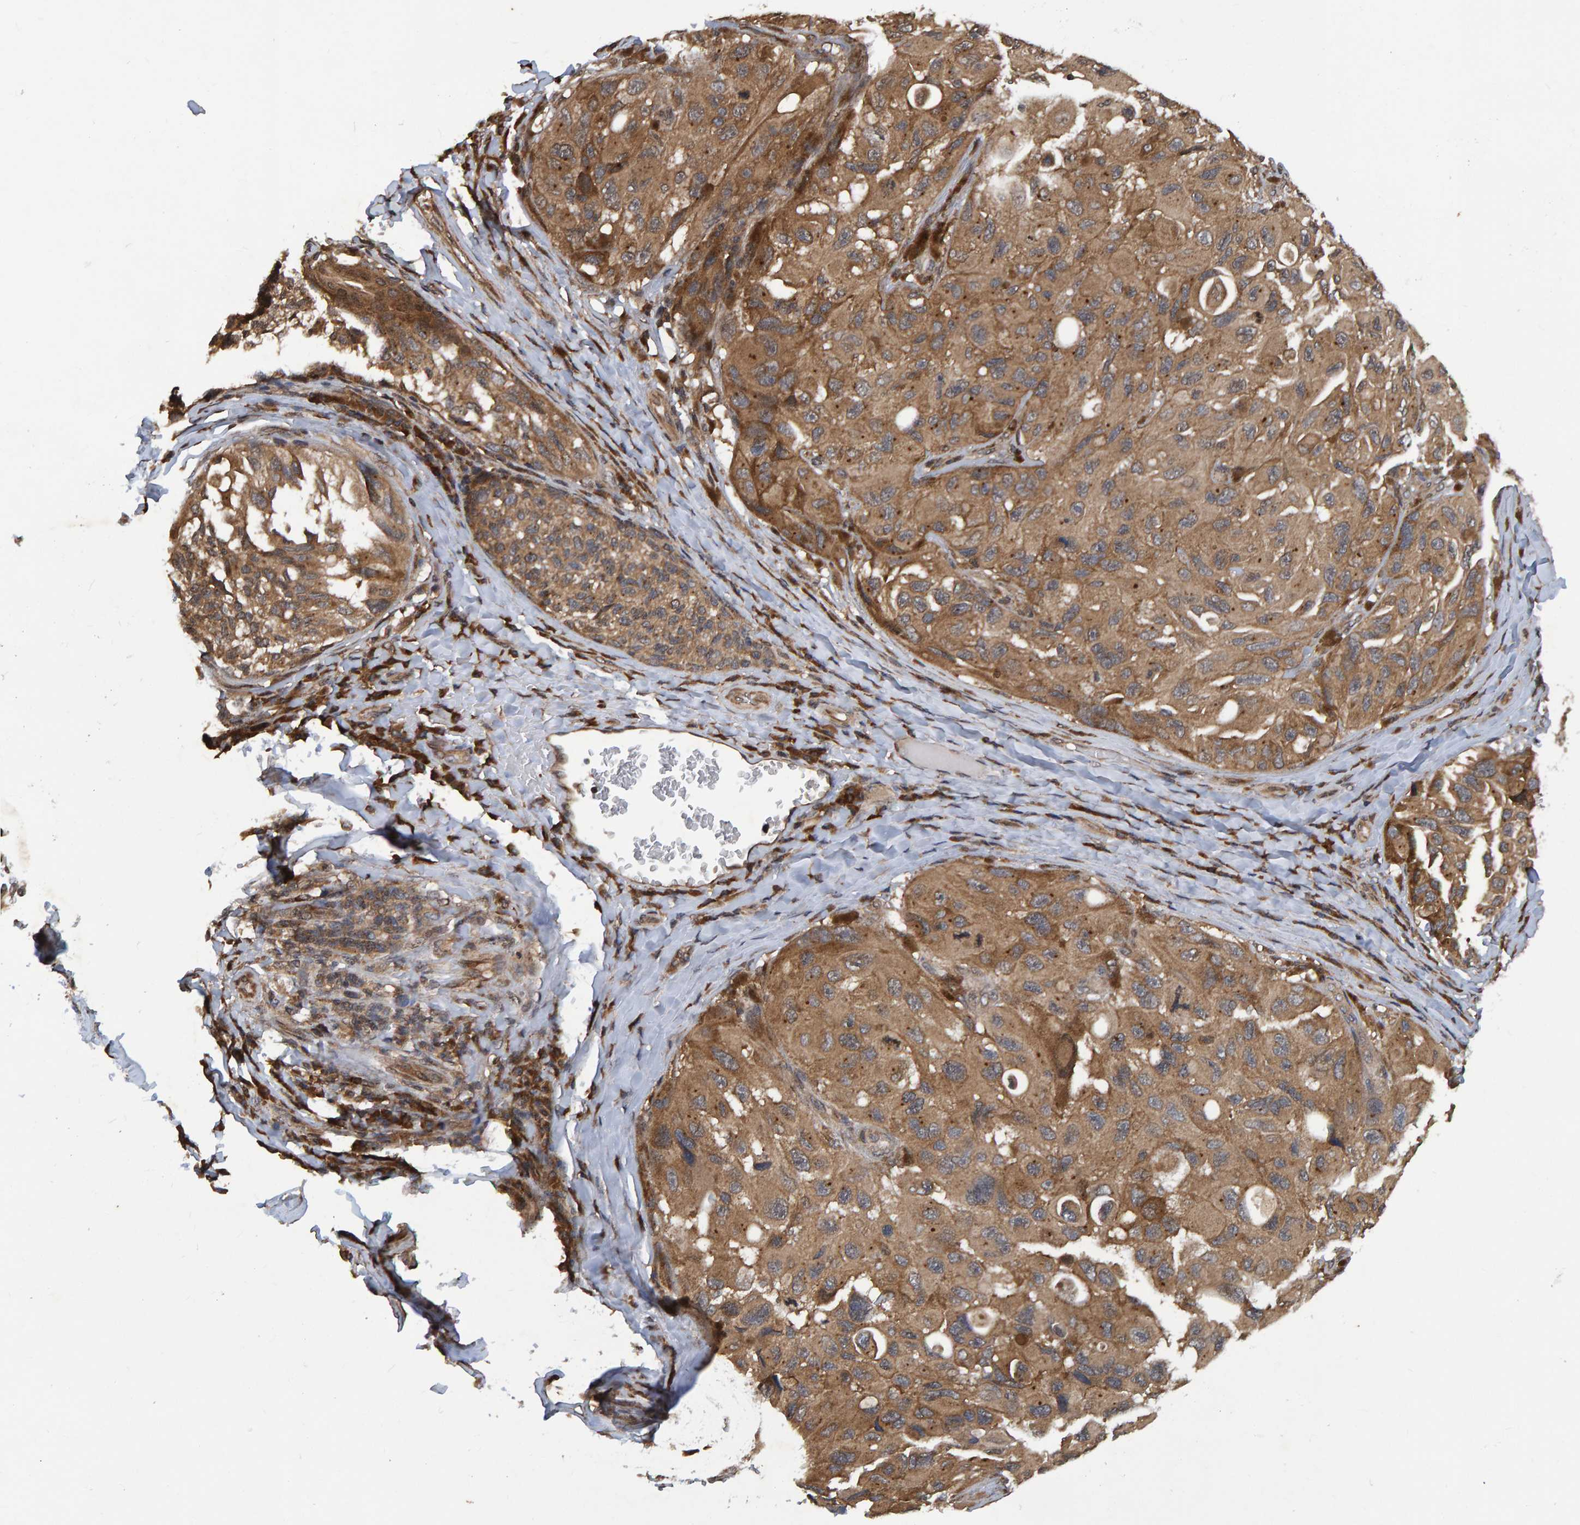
{"staining": {"intensity": "moderate", "quantity": ">75%", "location": "cytoplasmic/membranous"}, "tissue": "melanoma", "cell_type": "Tumor cells", "image_type": "cancer", "snomed": [{"axis": "morphology", "description": "Malignant melanoma, NOS"}, {"axis": "topography", "description": "Skin"}], "caption": "This micrograph reveals IHC staining of human melanoma, with medium moderate cytoplasmic/membranous staining in approximately >75% of tumor cells.", "gene": "GAB2", "patient": {"sex": "female", "age": 73}}